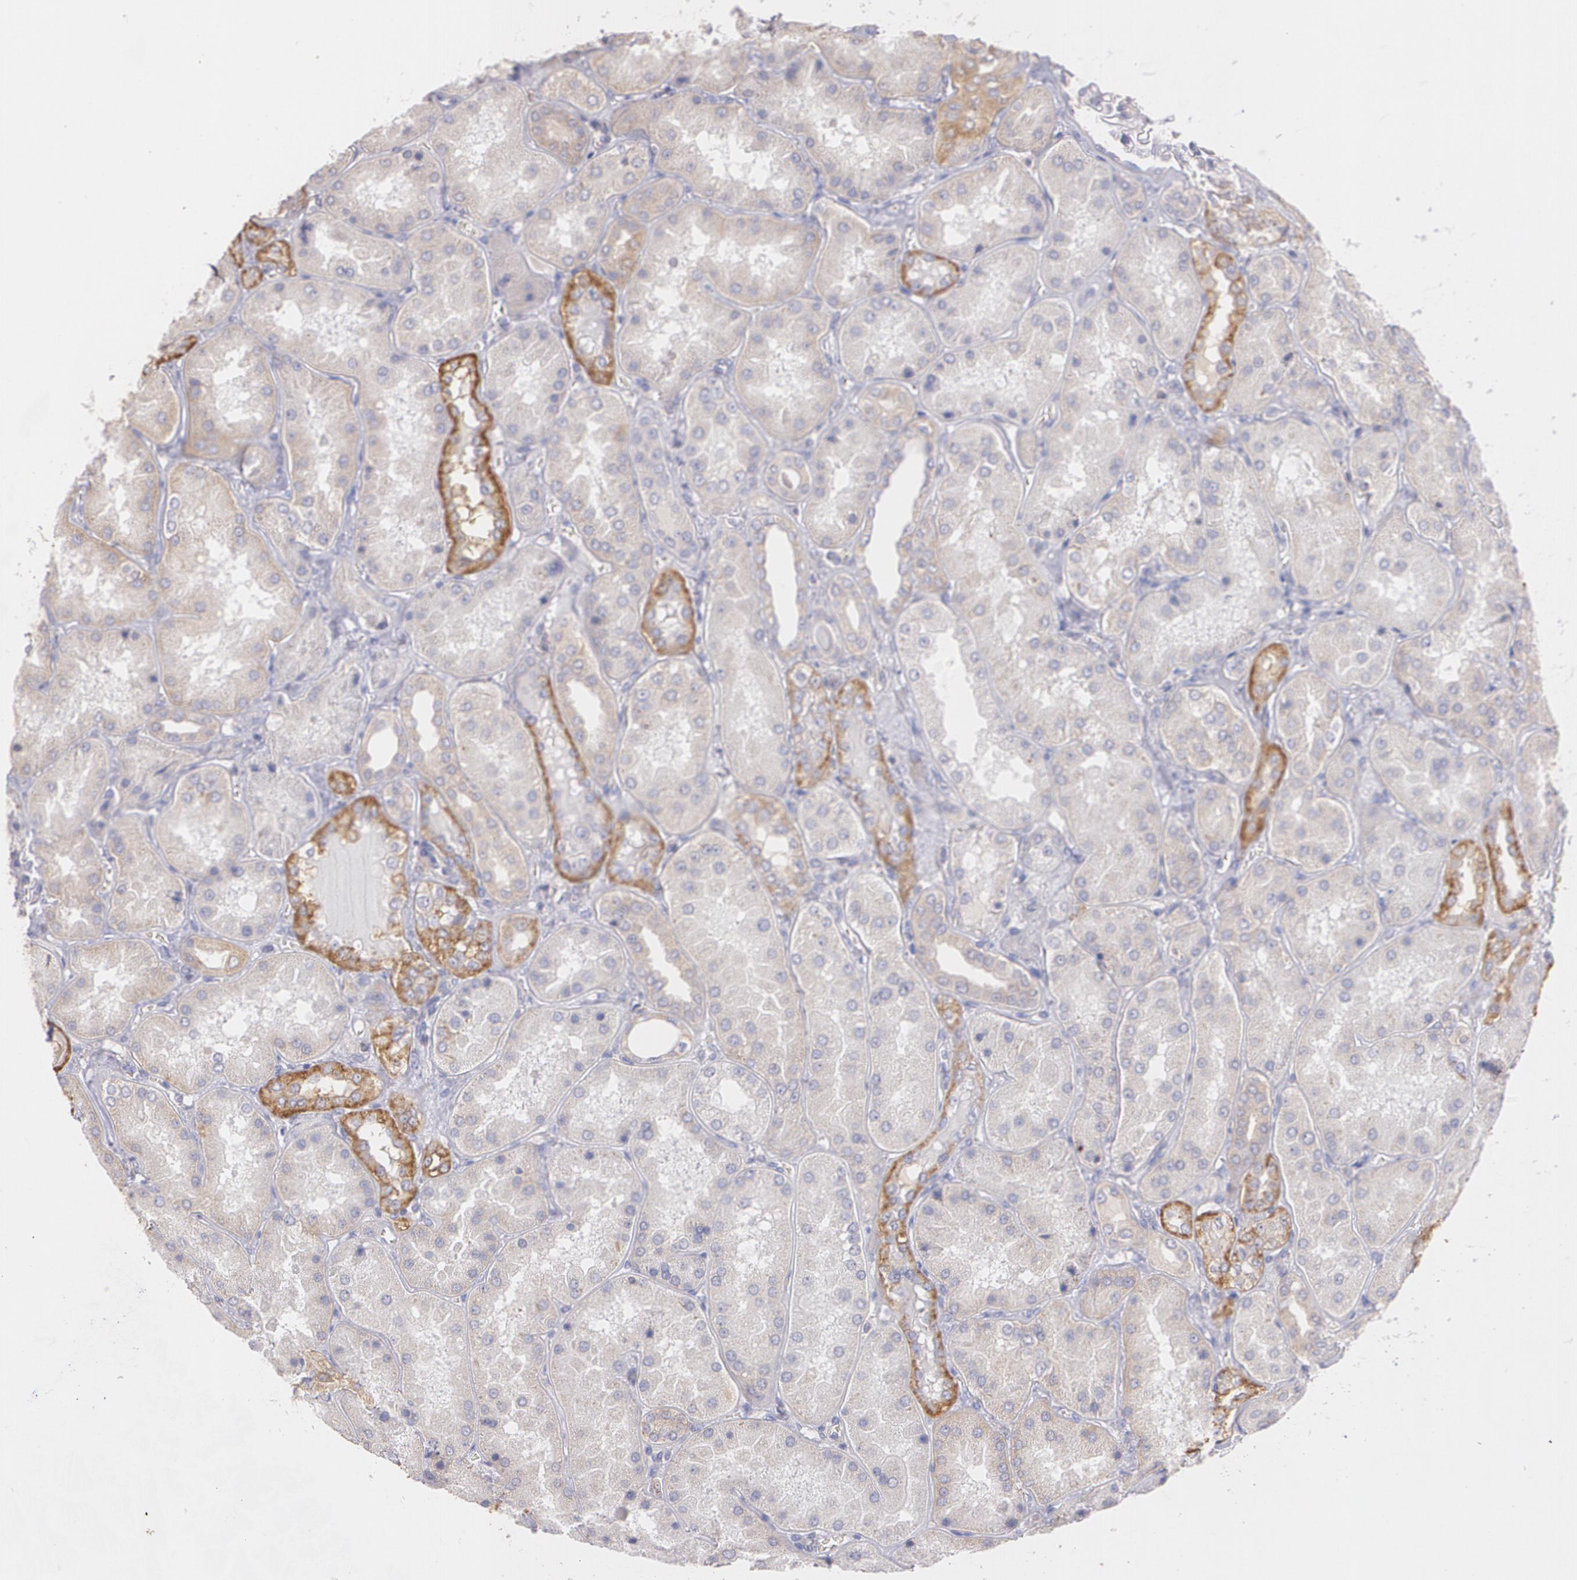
{"staining": {"intensity": "moderate", "quantity": ">75%", "location": "cytoplasmic/membranous"}, "tissue": "kidney", "cell_type": "Cells in glomeruli", "image_type": "normal", "snomed": [{"axis": "morphology", "description": "Normal tissue, NOS"}, {"axis": "topography", "description": "Kidney"}], "caption": "The image shows a brown stain indicating the presence of a protein in the cytoplasmic/membranous of cells in glomeruli in kidney.", "gene": "ECE1", "patient": {"sex": "female", "age": 56}}